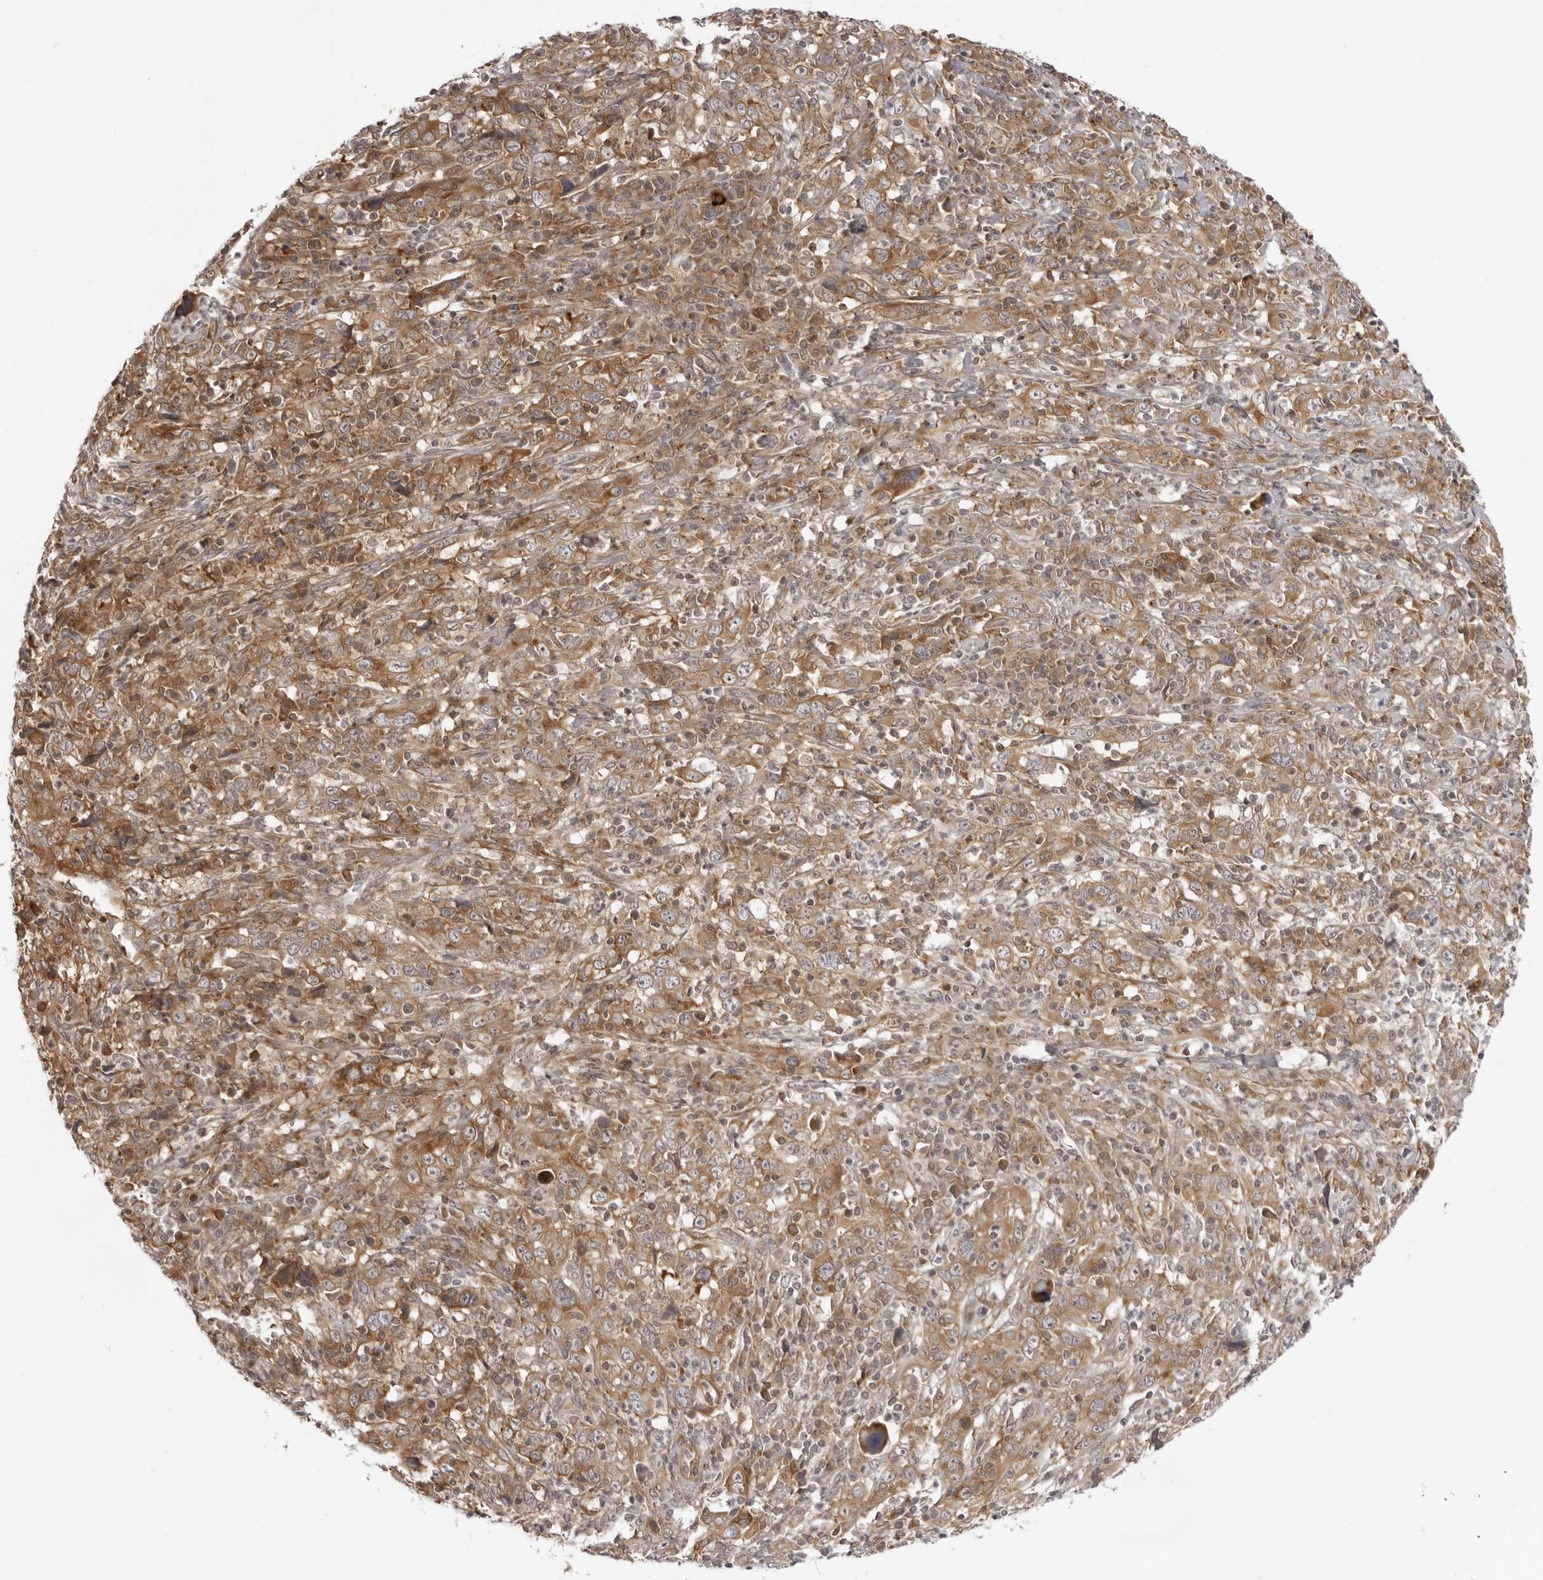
{"staining": {"intensity": "moderate", "quantity": ">75%", "location": "cytoplasmic/membranous"}, "tissue": "cervical cancer", "cell_type": "Tumor cells", "image_type": "cancer", "snomed": [{"axis": "morphology", "description": "Squamous cell carcinoma, NOS"}, {"axis": "topography", "description": "Cervix"}], "caption": "Squamous cell carcinoma (cervical) tissue demonstrates moderate cytoplasmic/membranous positivity in about >75% of tumor cells", "gene": "SRGAP2", "patient": {"sex": "female", "age": 46}}